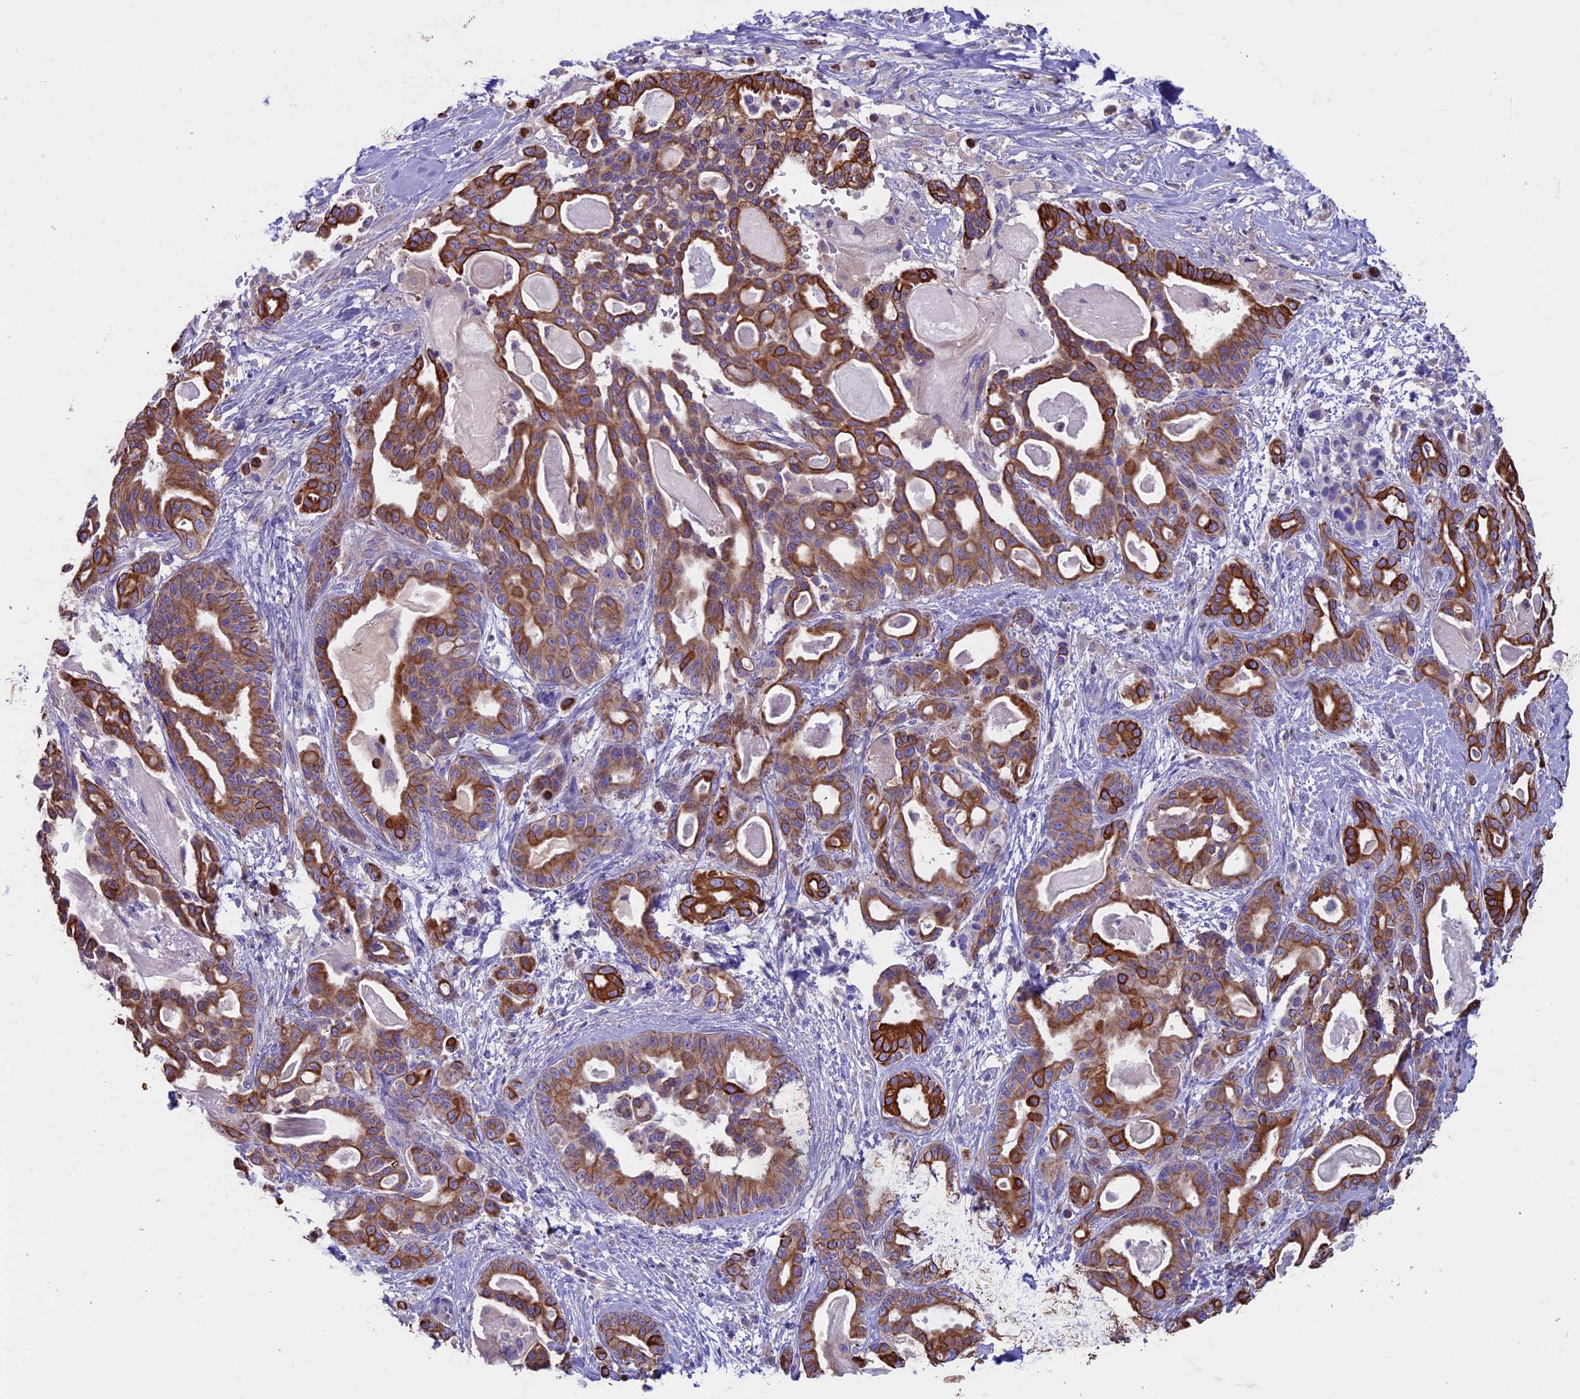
{"staining": {"intensity": "strong", "quantity": "25%-75%", "location": "cytoplasmic/membranous"}, "tissue": "pancreatic cancer", "cell_type": "Tumor cells", "image_type": "cancer", "snomed": [{"axis": "morphology", "description": "Adenocarcinoma, NOS"}, {"axis": "topography", "description": "Pancreas"}], "caption": "Brown immunohistochemical staining in pancreatic cancer exhibits strong cytoplasmic/membranous staining in about 25%-75% of tumor cells.", "gene": "CDAN1", "patient": {"sex": "male", "age": 63}}